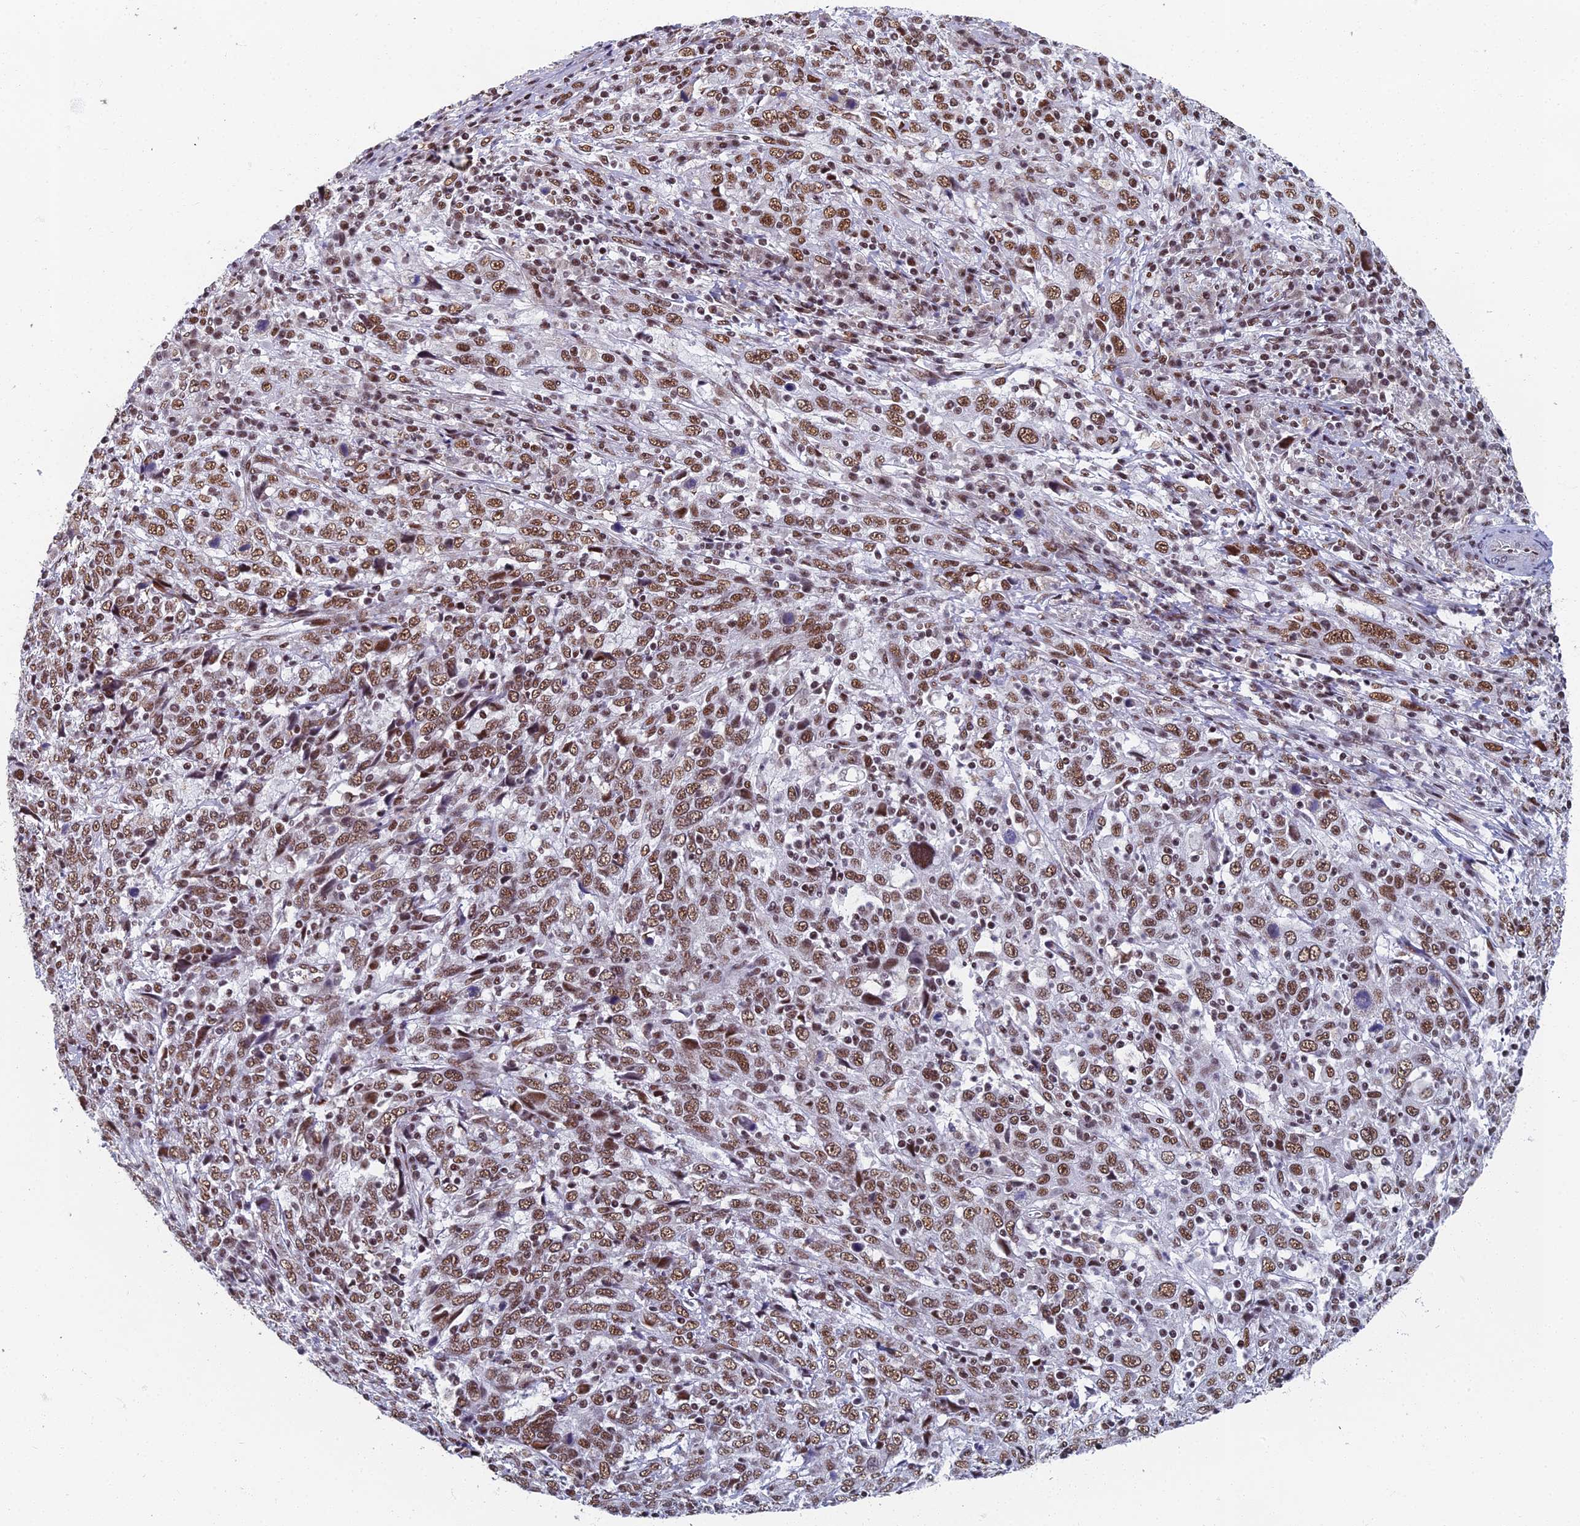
{"staining": {"intensity": "moderate", "quantity": ">75%", "location": "nuclear"}, "tissue": "cervical cancer", "cell_type": "Tumor cells", "image_type": "cancer", "snomed": [{"axis": "morphology", "description": "Squamous cell carcinoma, NOS"}, {"axis": "topography", "description": "Cervix"}], "caption": "This histopathology image reveals cervical cancer stained with immunohistochemistry (IHC) to label a protein in brown. The nuclear of tumor cells show moderate positivity for the protein. Nuclei are counter-stained blue.", "gene": "TAF13", "patient": {"sex": "female", "age": 46}}